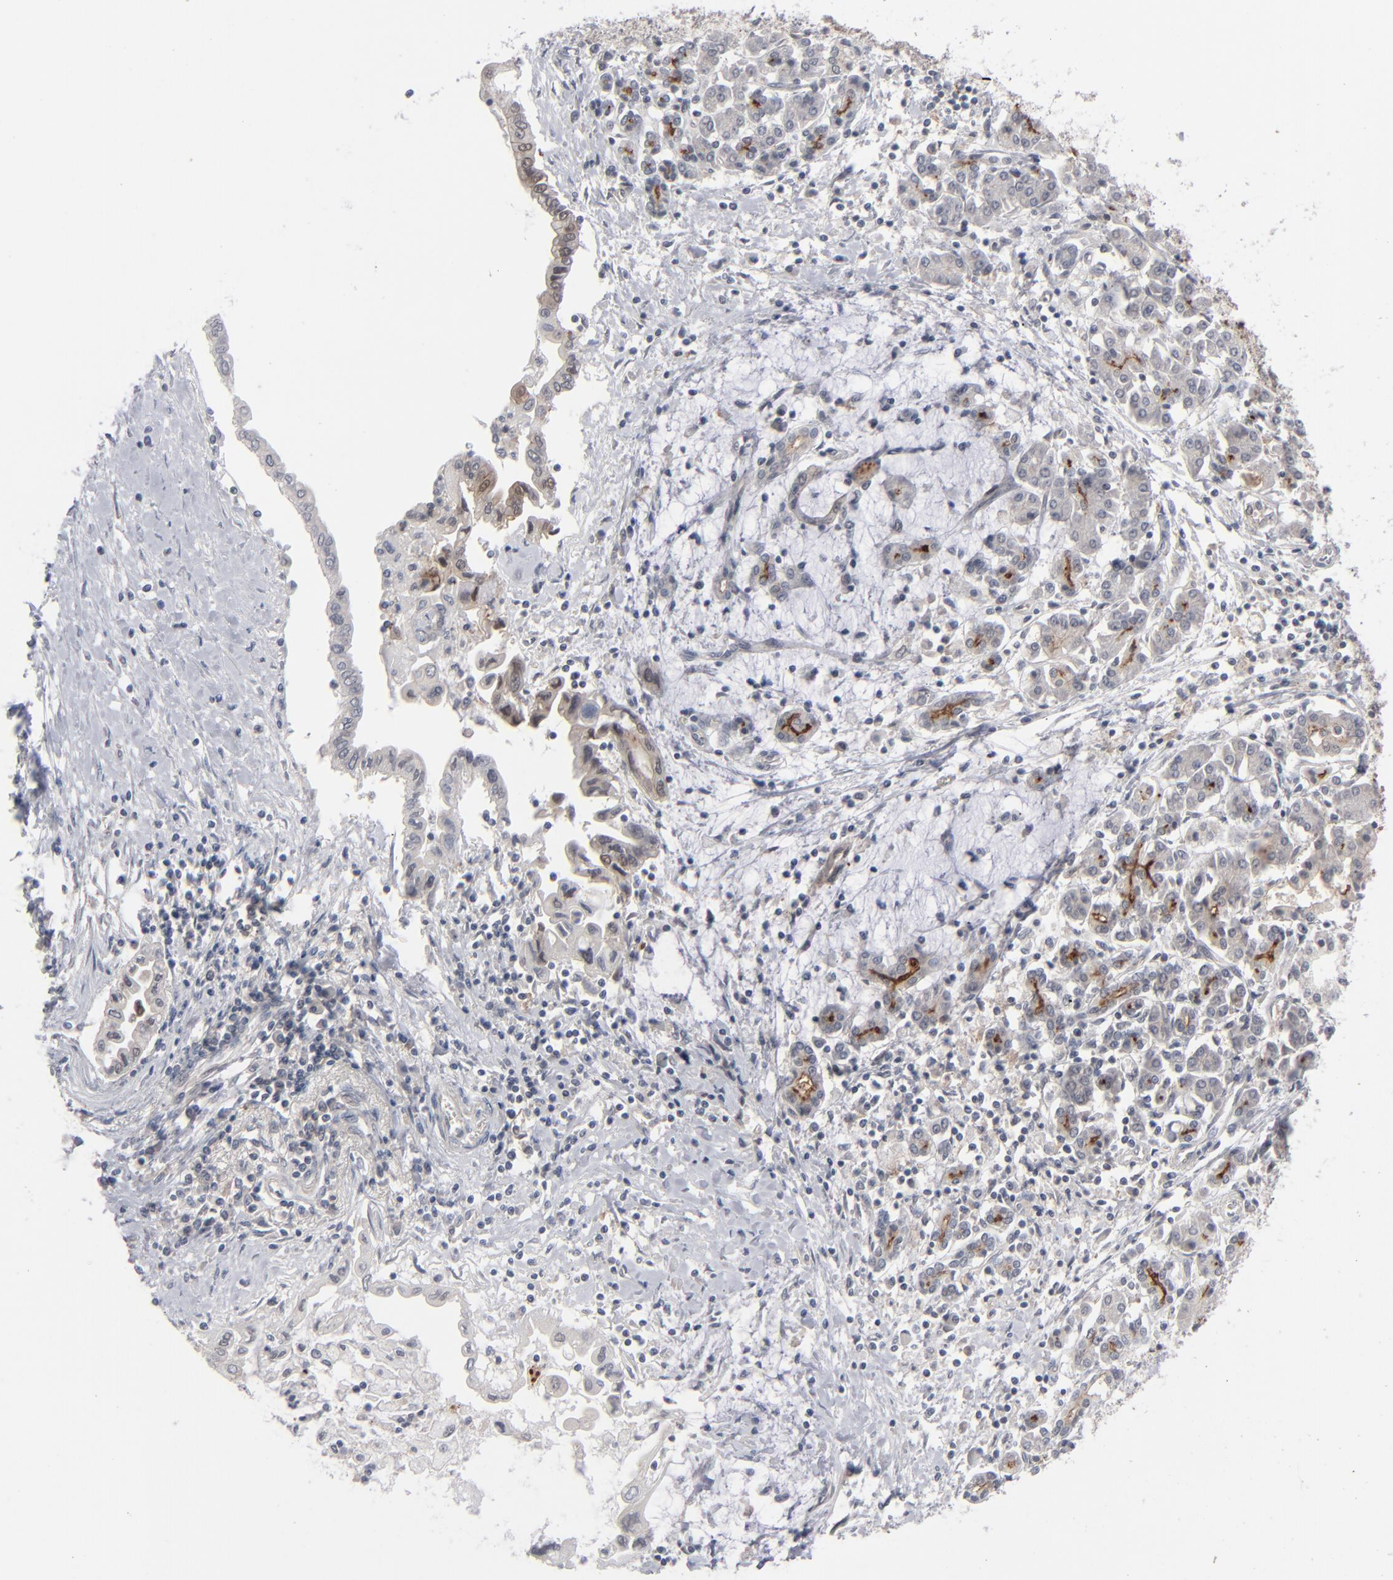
{"staining": {"intensity": "weak", "quantity": ">75%", "location": "cytoplasmic/membranous"}, "tissue": "pancreatic cancer", "cell_type": "Tumor cells", "image_type": "cancer", "snomed": [{"axis": "morphology", "description": "Adenocarcinoma, NOS"}, {"axis": "topography", "description": "Pancreas"}], "caption": "Approximately >75% of tumor cells in human pancreatic adenocarcinoma display weak cytoplasmic/membranous protein staining as visualized by brown immunohistochemical staining.", "gene": "POF1B", "patient": {"sex": "female", "age": 57}}